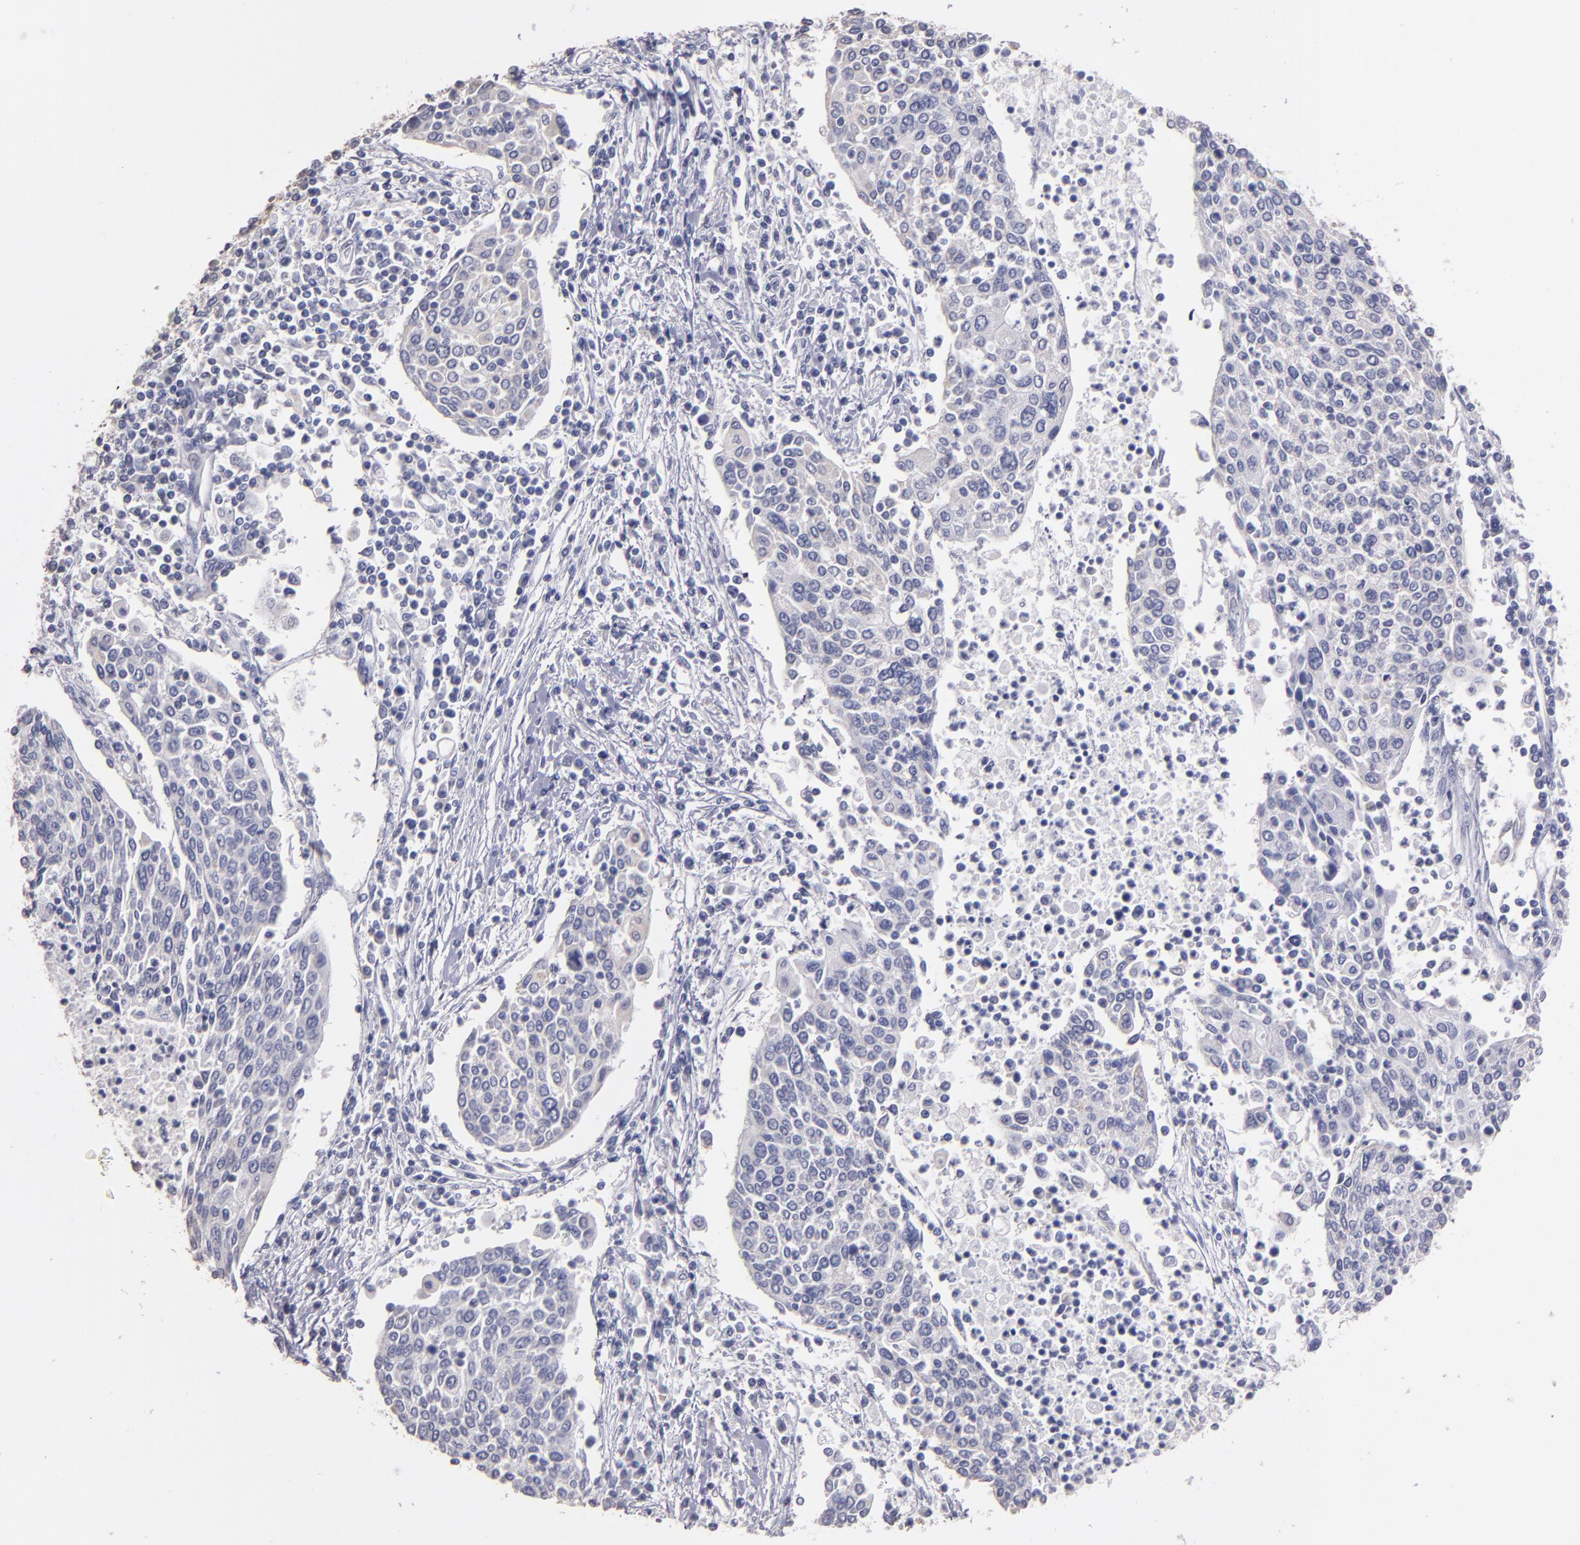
{"staining": {"intensity": "negative", "quantity": "none", "location": "none"}, "tissue": "cervical cancer", "cell_type": "Tumor cells", "image_type": "cancer", "snomed": [{"axis": "morphology", "description": "Squamous cell carcinoma, NOS"}, {"axis": "topography", "description": "Cervix"}], "caption": "Image shows no significant protein expression in tumor cells of squamous cell carcinoma (cervical).", "gene": "CLTA", "patient": {"sex": "female", "age": 40}}